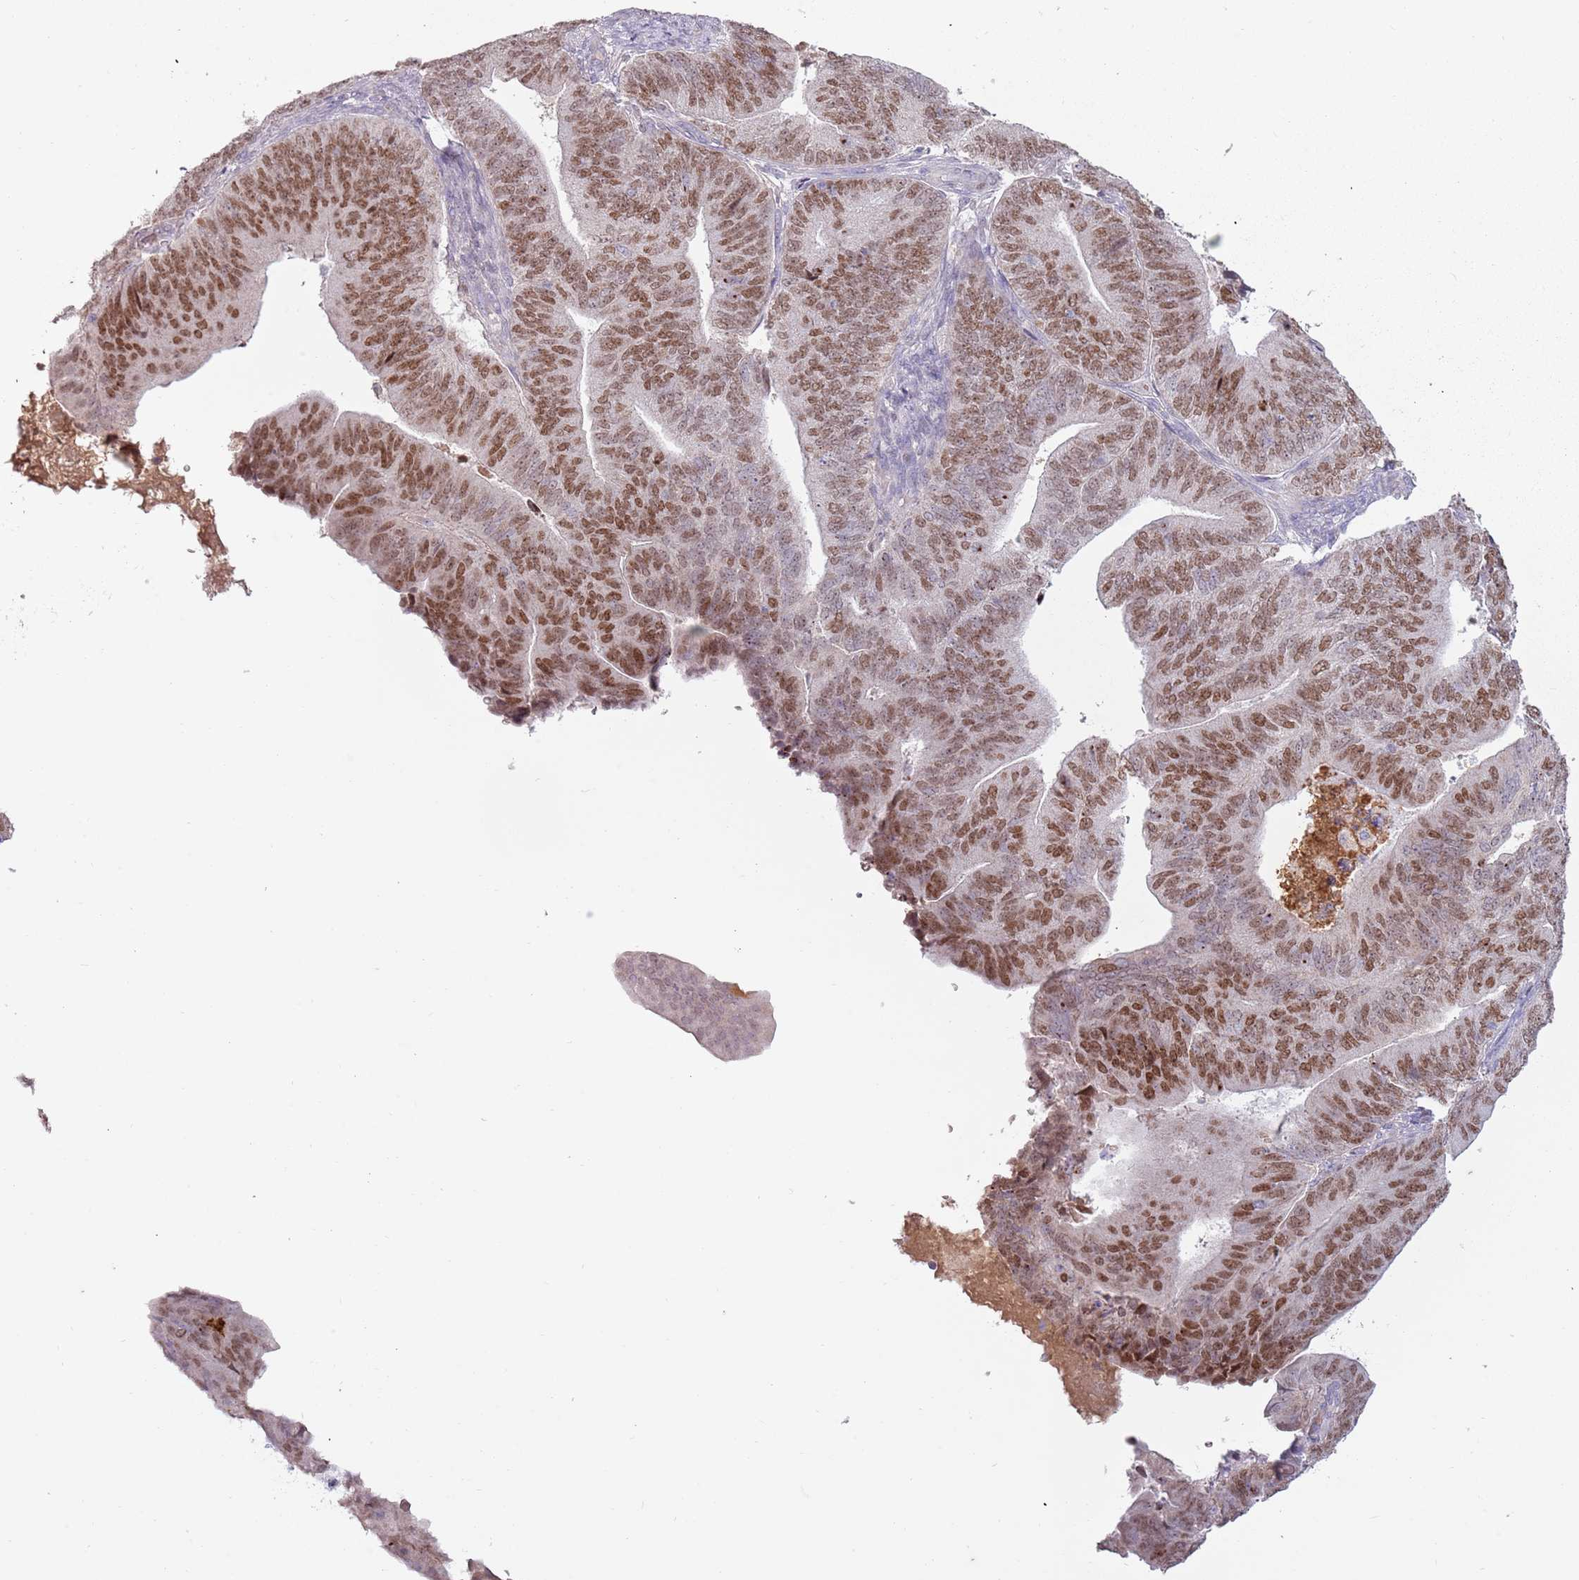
{"staining": {"intensity": "moderate", "quantity": ">75%", "location": "nuclear"}, "tissue": "endometrial cancer", "cell_type": "Tumor cells", "image_type": "cancer", "snomed": [{"axis": "morphology", "description": "Adenocarcinoma, NOS"}, {"axis": "topography", "description": "Endometrium"}], "caption": "Immunohistochemistry (IHC) micrograph of human endometrial cancer (adenocarcinoma) stained for a protein (brown), which reveals medium levels of moderate nuclear staining in approximately >75% of tumor cells.", "gene": "SYS1", "patient": {"sex": "female", "age": 70}}